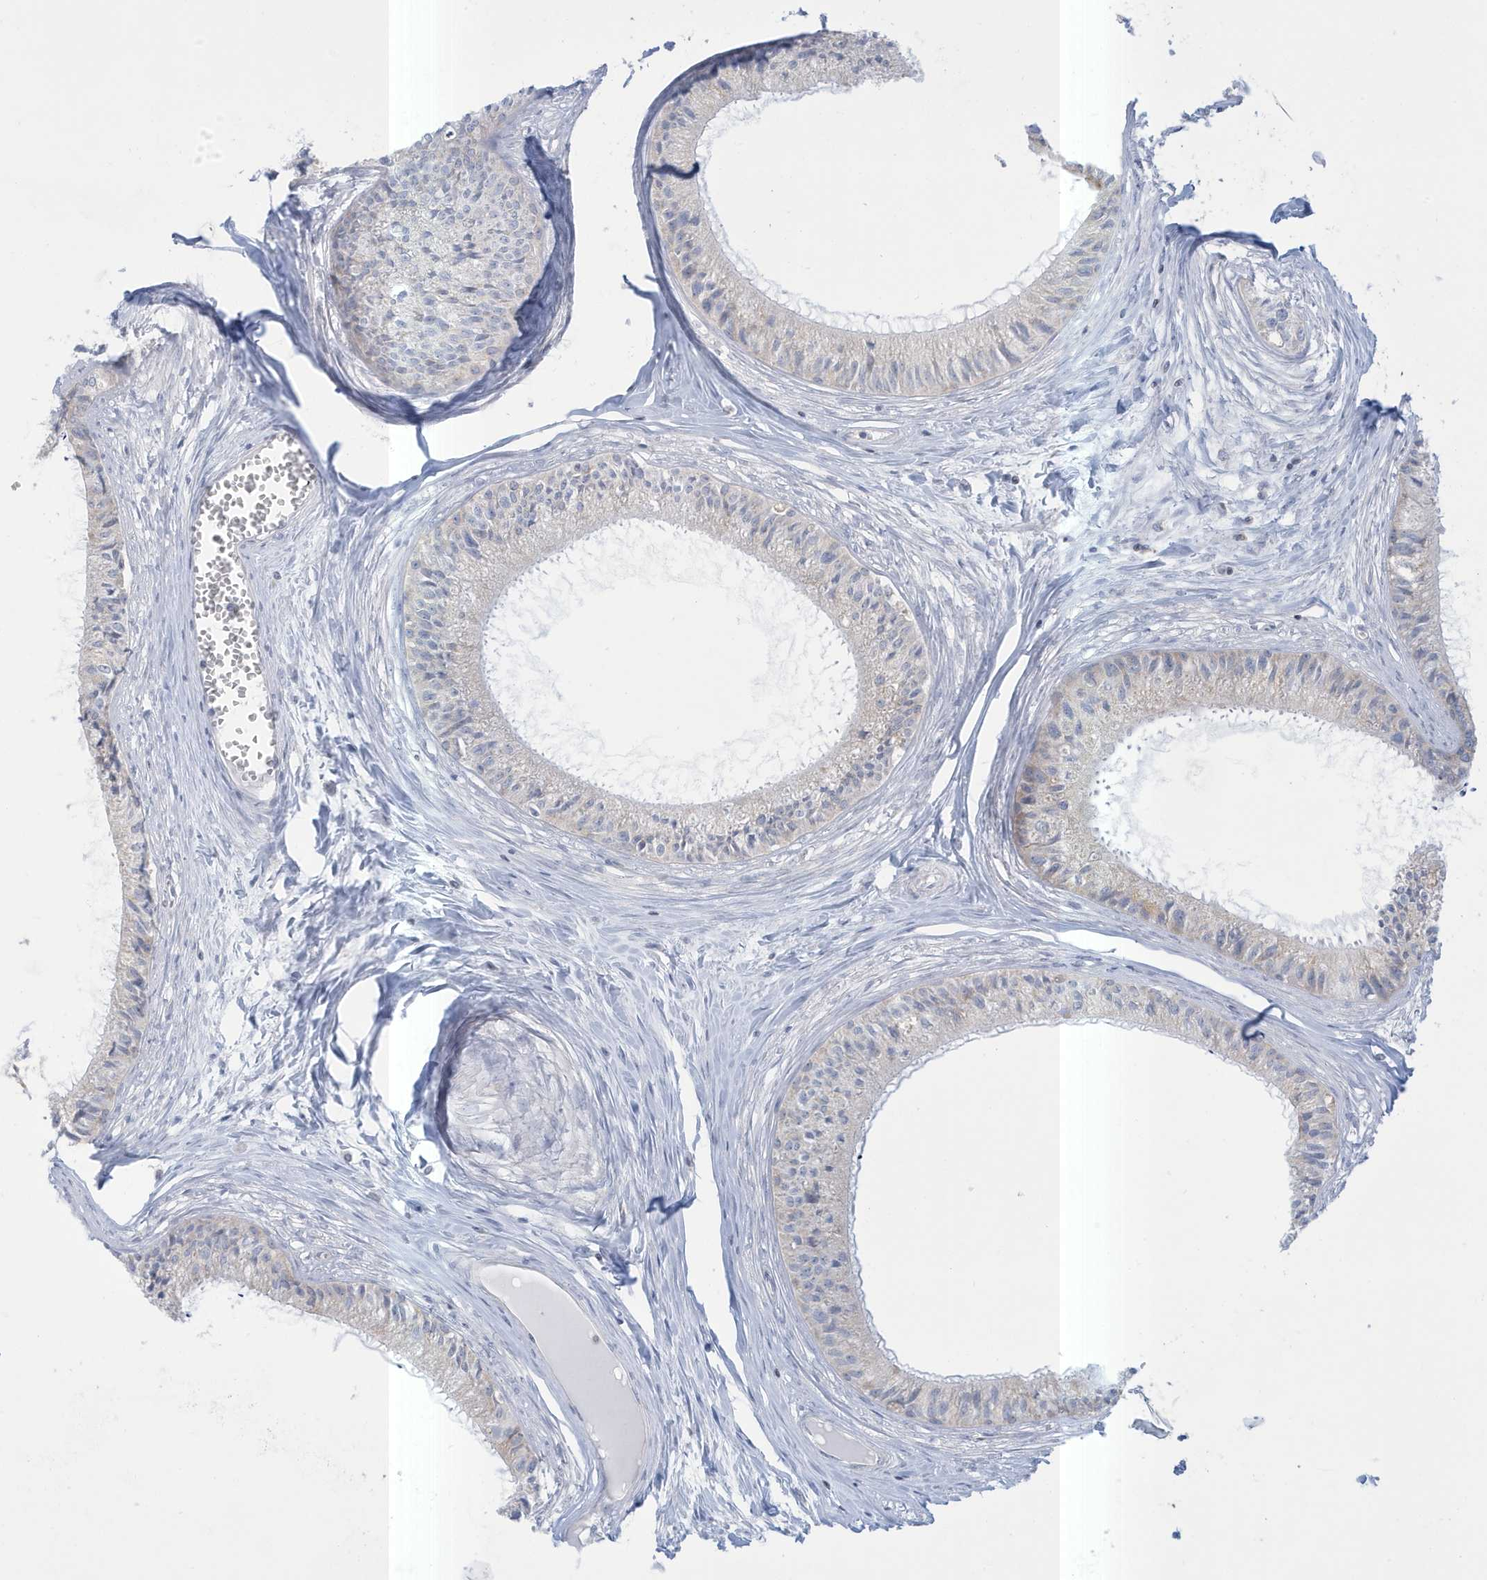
{"staining": {"intensity": "negative", "quantity": "none", "location": "none"}, "tissue": "epididymis", "cell_type": "Glandular cells", "image_type": "normal", "snomed": [{"axis": "morphology", "description": "Normal tissue, NOS"}, {"axis": "topography", "description": "Epididymis"}], "caption": "Immunohistochemistry (IHC) image of benign epididymis: human epididymis stained with DAB shows no significant protein staining in glandular cells.", "gene": "SLAMF9", "patient": {"sex": "male", "age": 36}}